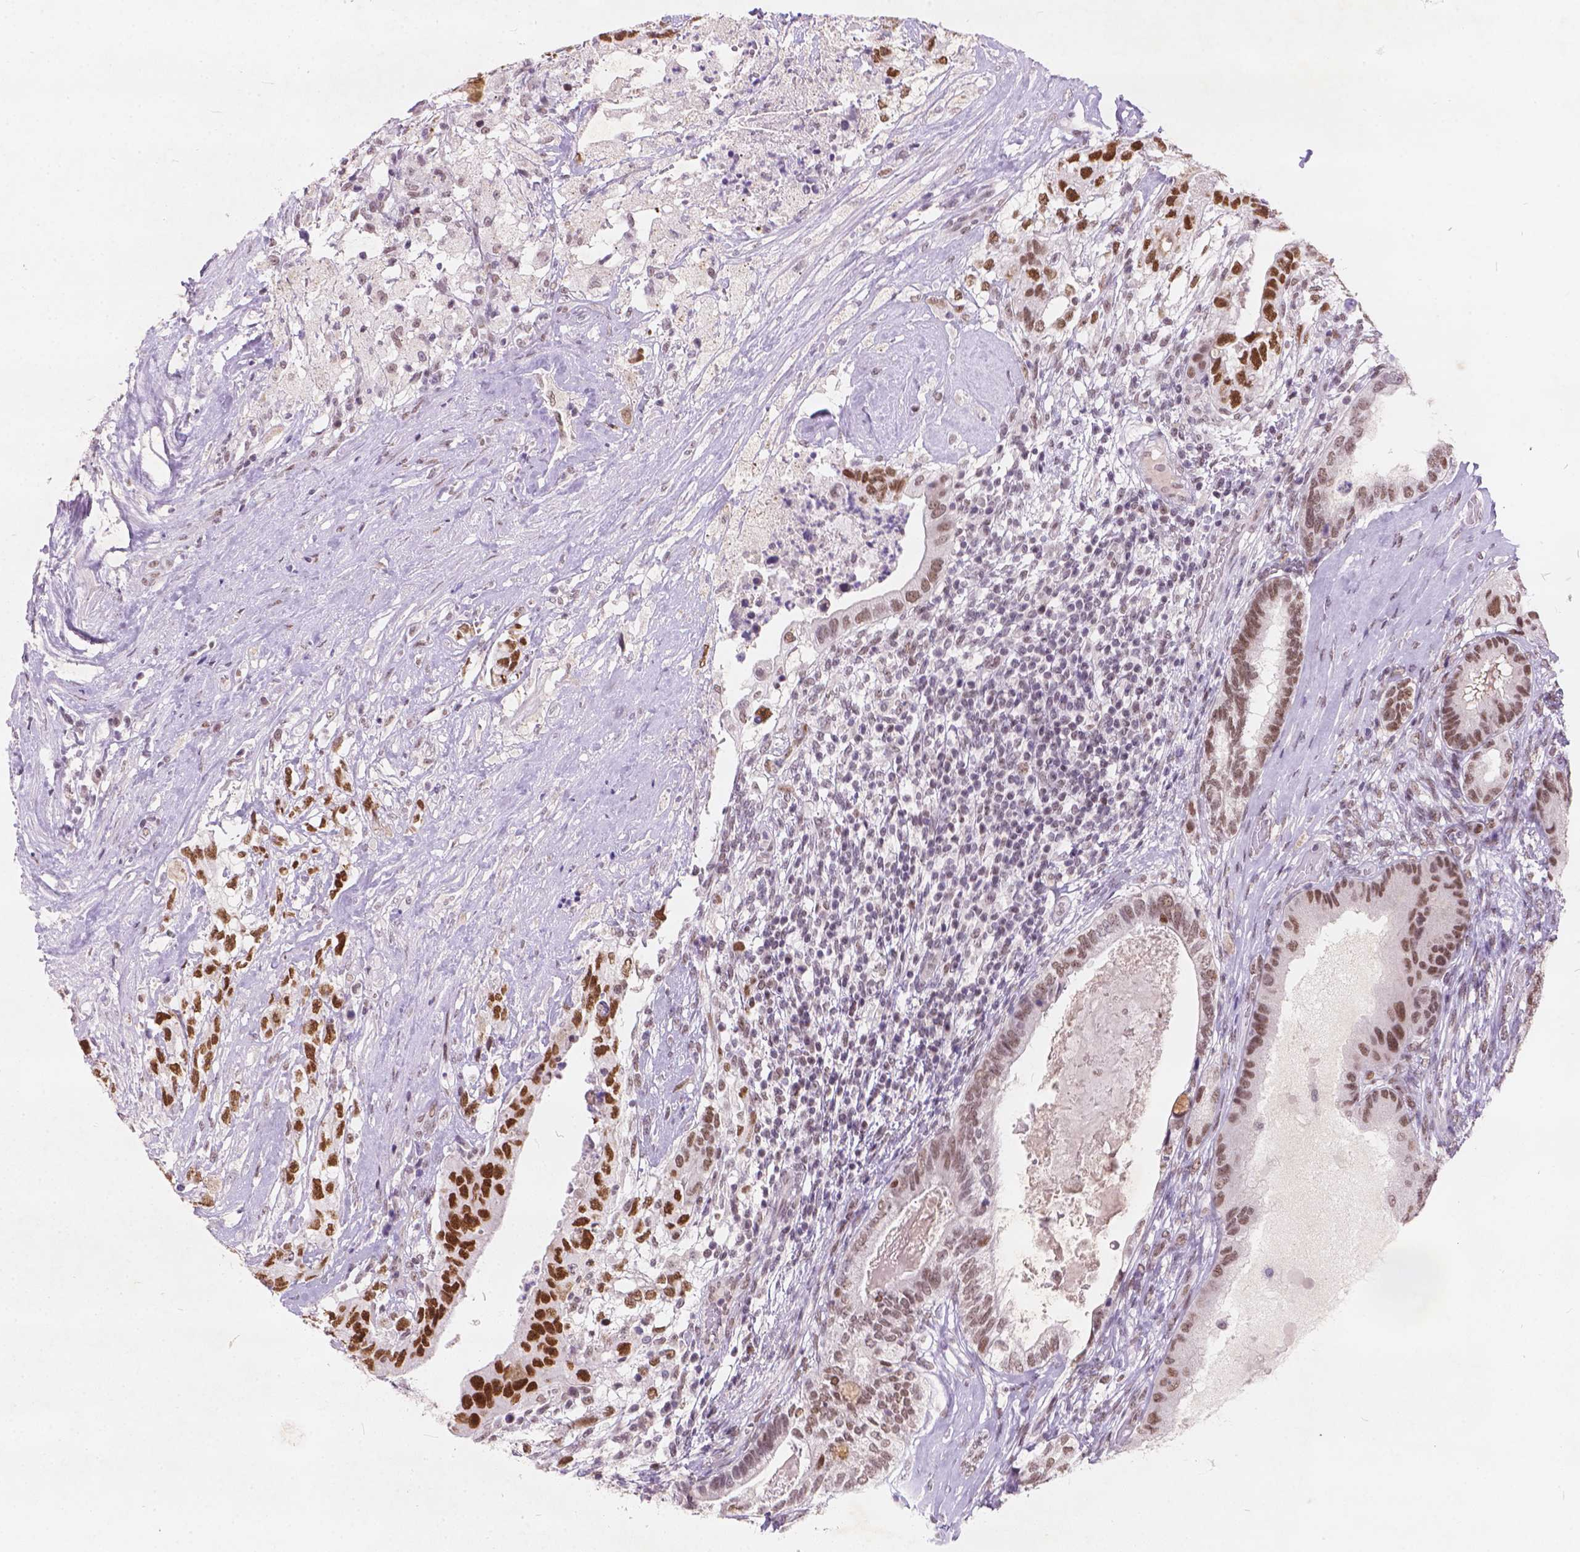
{"staining": {"intensity": "strong", "quantity": "<25%", "location": "nuclear"}, "tissue": "testis cancer", "cell_type": "Tumor cells", "image_type": "cancer", "snomed": [{"axis": "morphology", "description": "Seminoma, NOS"}, {"axis": "morphology", "description": "Carcinoma, Embryonal, NOS"}, {"axis": "topography", "description": "Testis"}], "caption": "The image displays staining of testis seminoma, revealing strong nuclear protein staining (brown color) within tumor cells.", "gene": "FAM53A", "patient": {"sex": "male", "age": 41}}